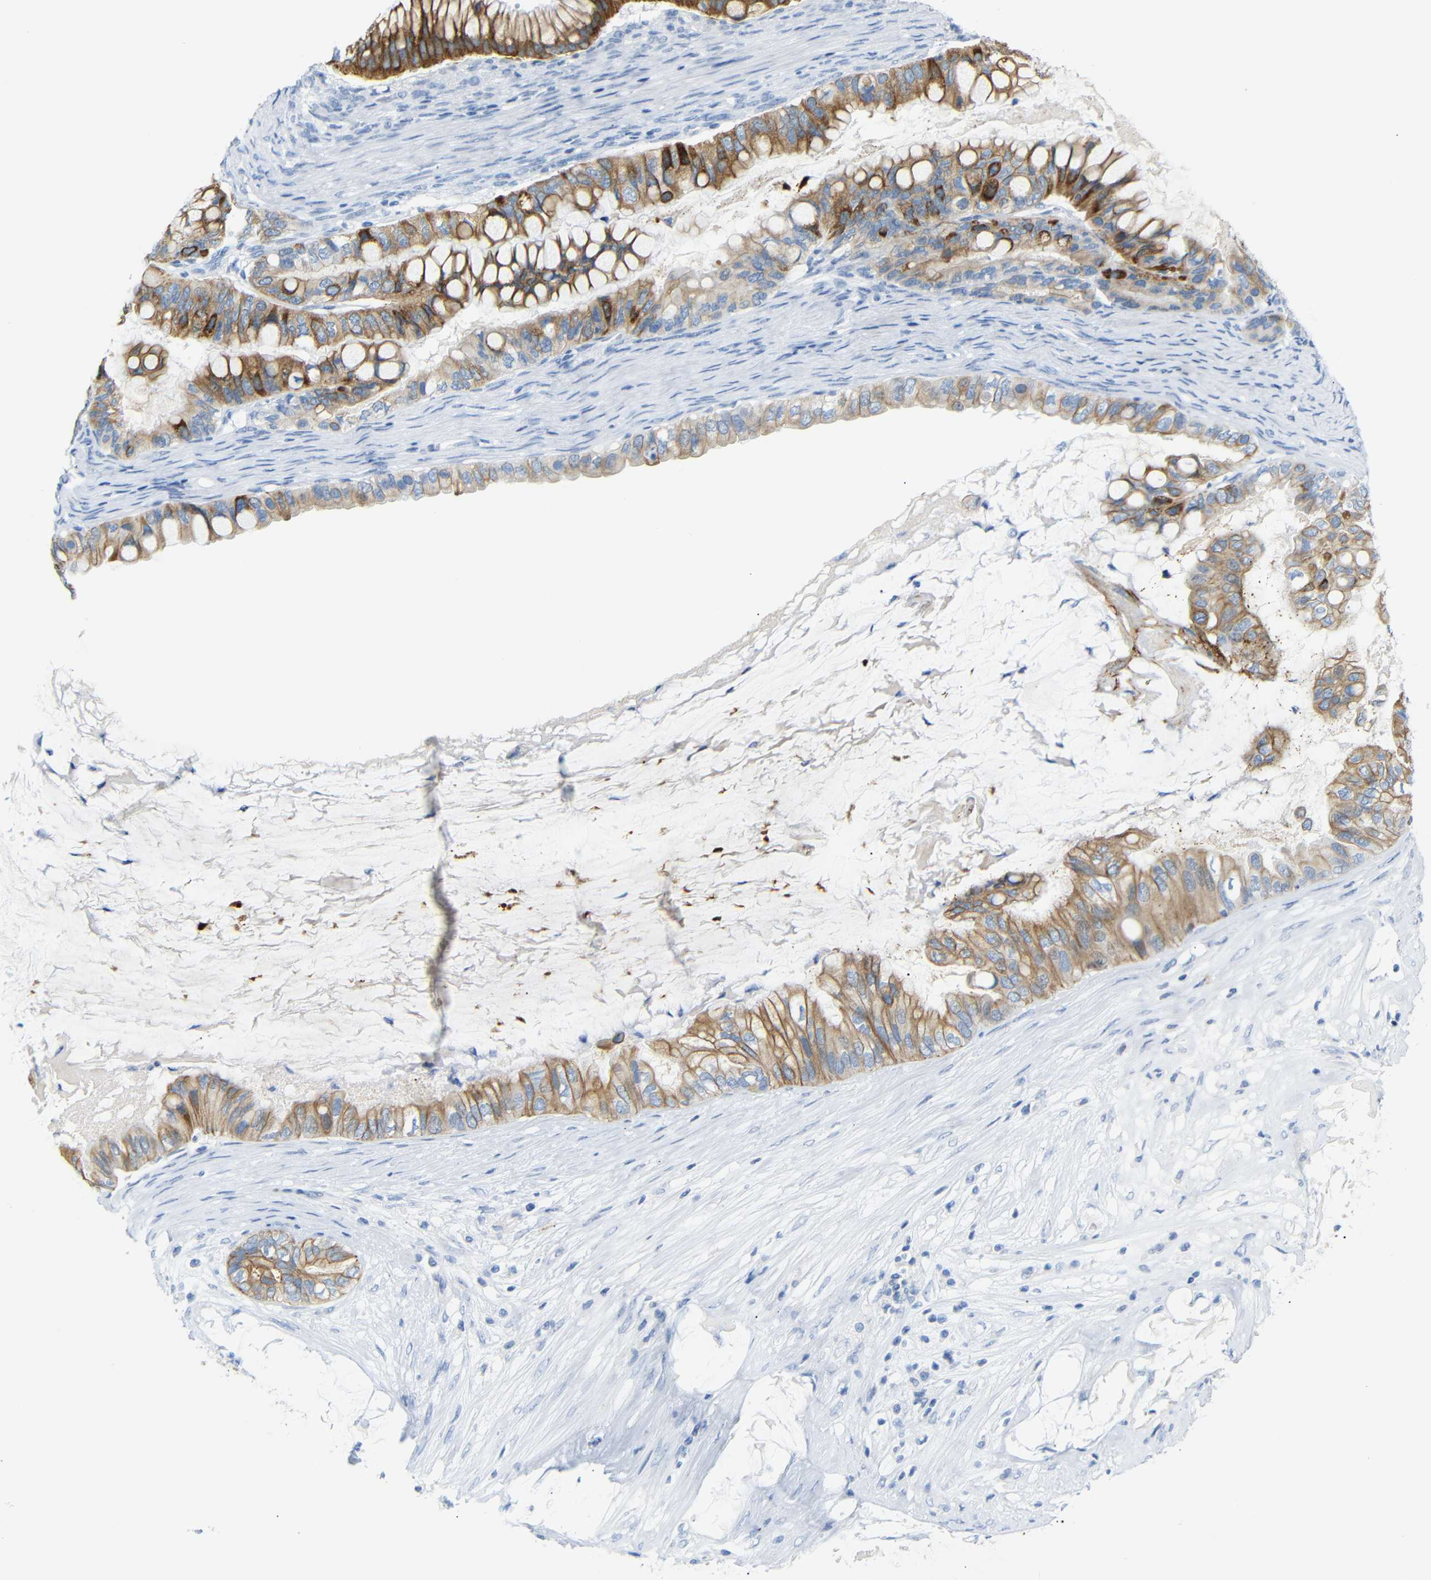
{"staining": {"intensity": "moderate", "quantity": ">75%", "location": "cytoplasmic/membranous"}, "tissue": "ovarian cancer", "cell_type": "Tumor cells", "image_type": "cancer", "snomed": [{"axis": "morphology", "description": "Cystadenocarcinoma, mucinous, NOS"}, {"axis": "topography", "description": "Ovary"}], "caption": "There is medium levels of moderate cytoplasmic/membranous staining in tumor cells of ovarian mucinous cystadenocarcinoma, as demonstrated by immunohistochemical staining (brown color).", "gene": "DYNAP", "patient": {"sex": "female", "age": 80}}